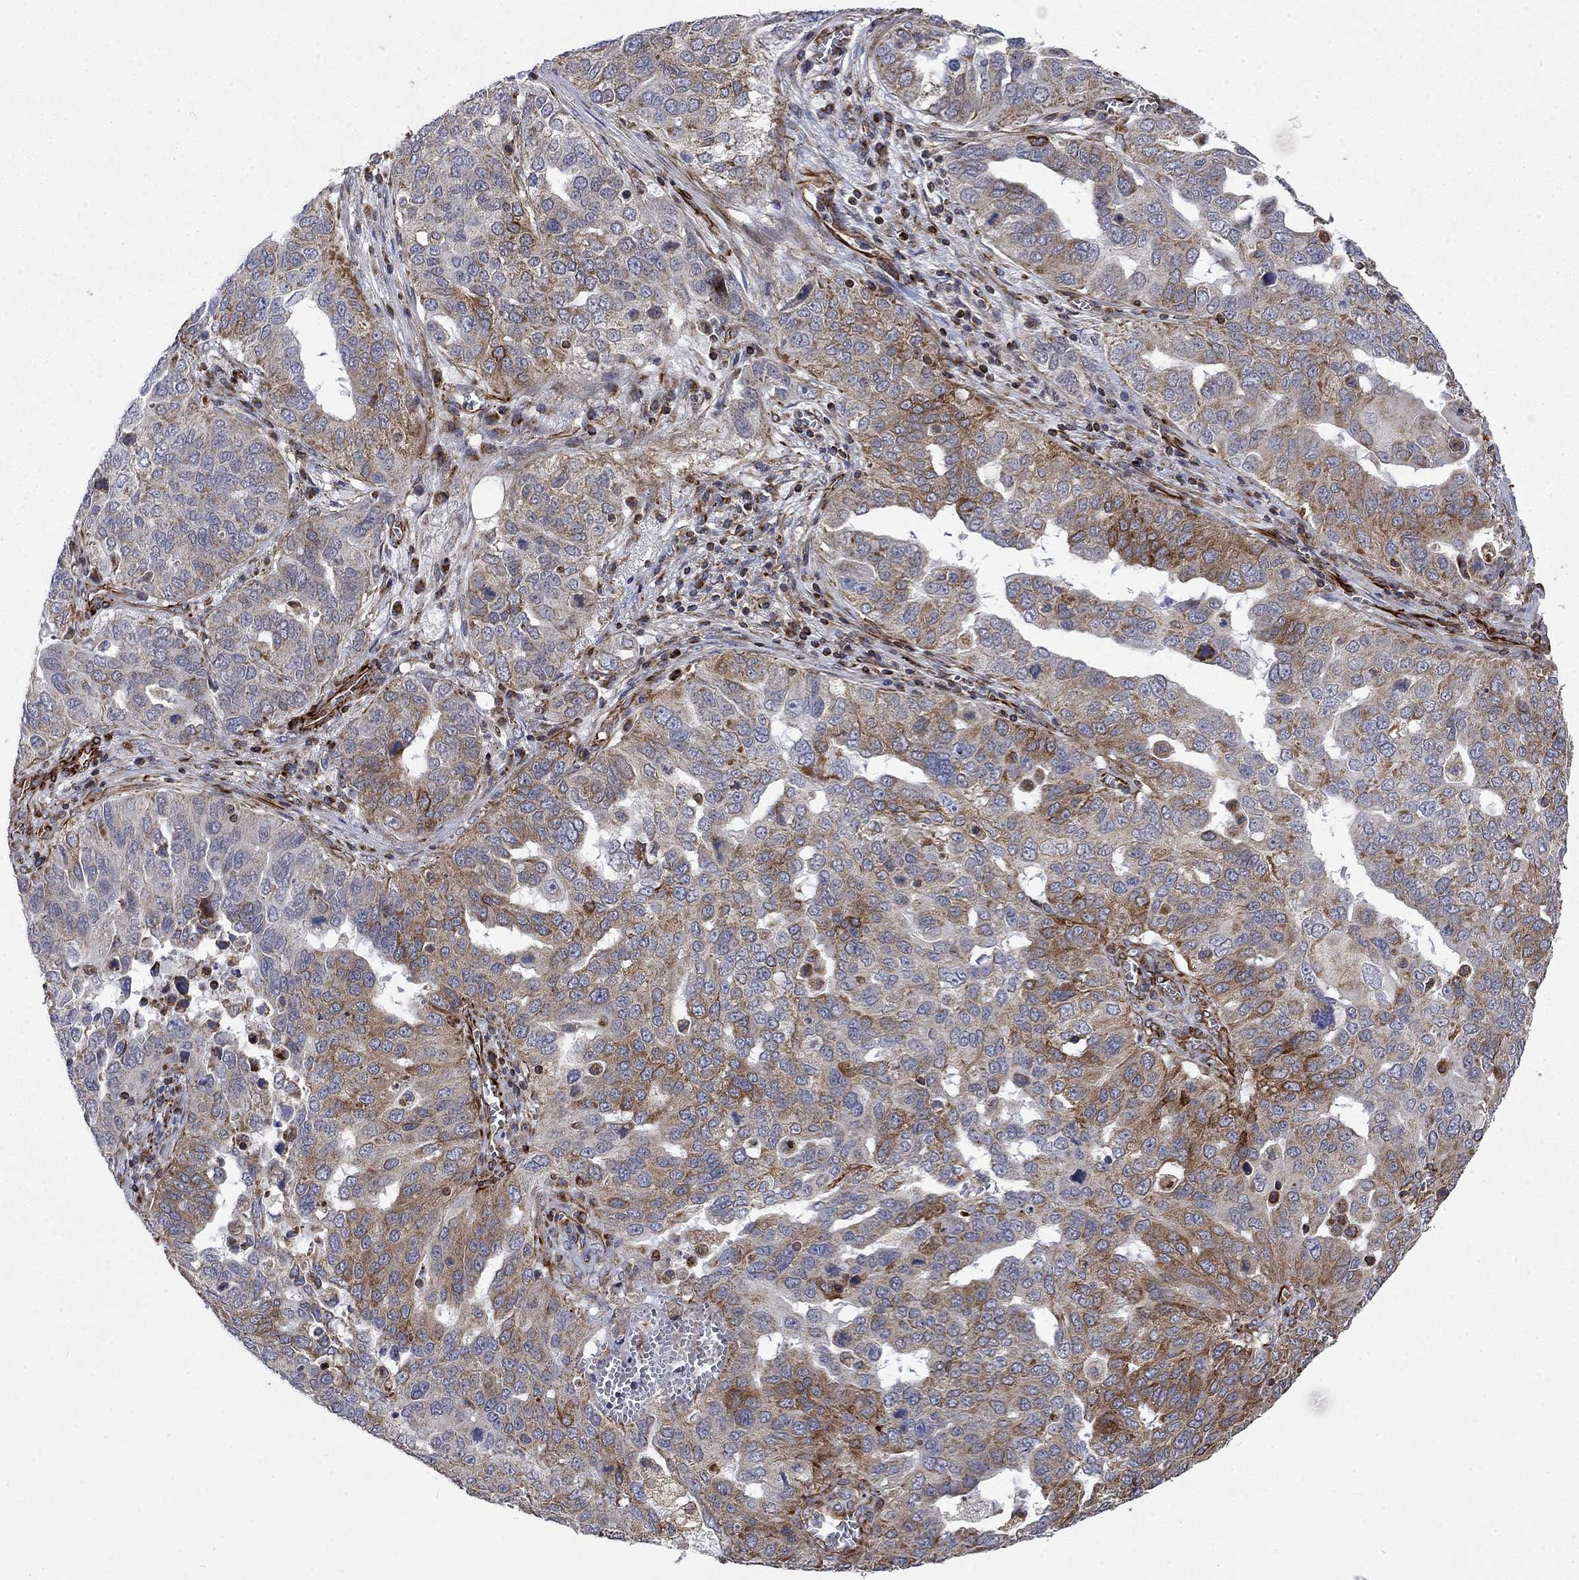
{"staining": {"intensity": "strong", "quantity": "<25%", "location": "cytoplasmic/membranous"}, "tissue": "ovarian cancer", "cell_type": "Tumor cells", "image_type": "cancer", "snomed": [{"axis": "morphology", "description": "Carcinoma, endometroid"}, {"axis": "topography", "description": "Soft tissue"}, {"axis": "topography", "description": "Ovary"}], "caption": "This photomicrograph reveals endometroid carcinoma (ovarian) stained with immunohistochemistry to label a protein in brown. The cytoplasmic/membranous of tumor cells show strong positivity for the protein. Nuclei are counter-stained blue.", "gene": "NDUFC1", "patient": {"sex": "female", "age": 52}}